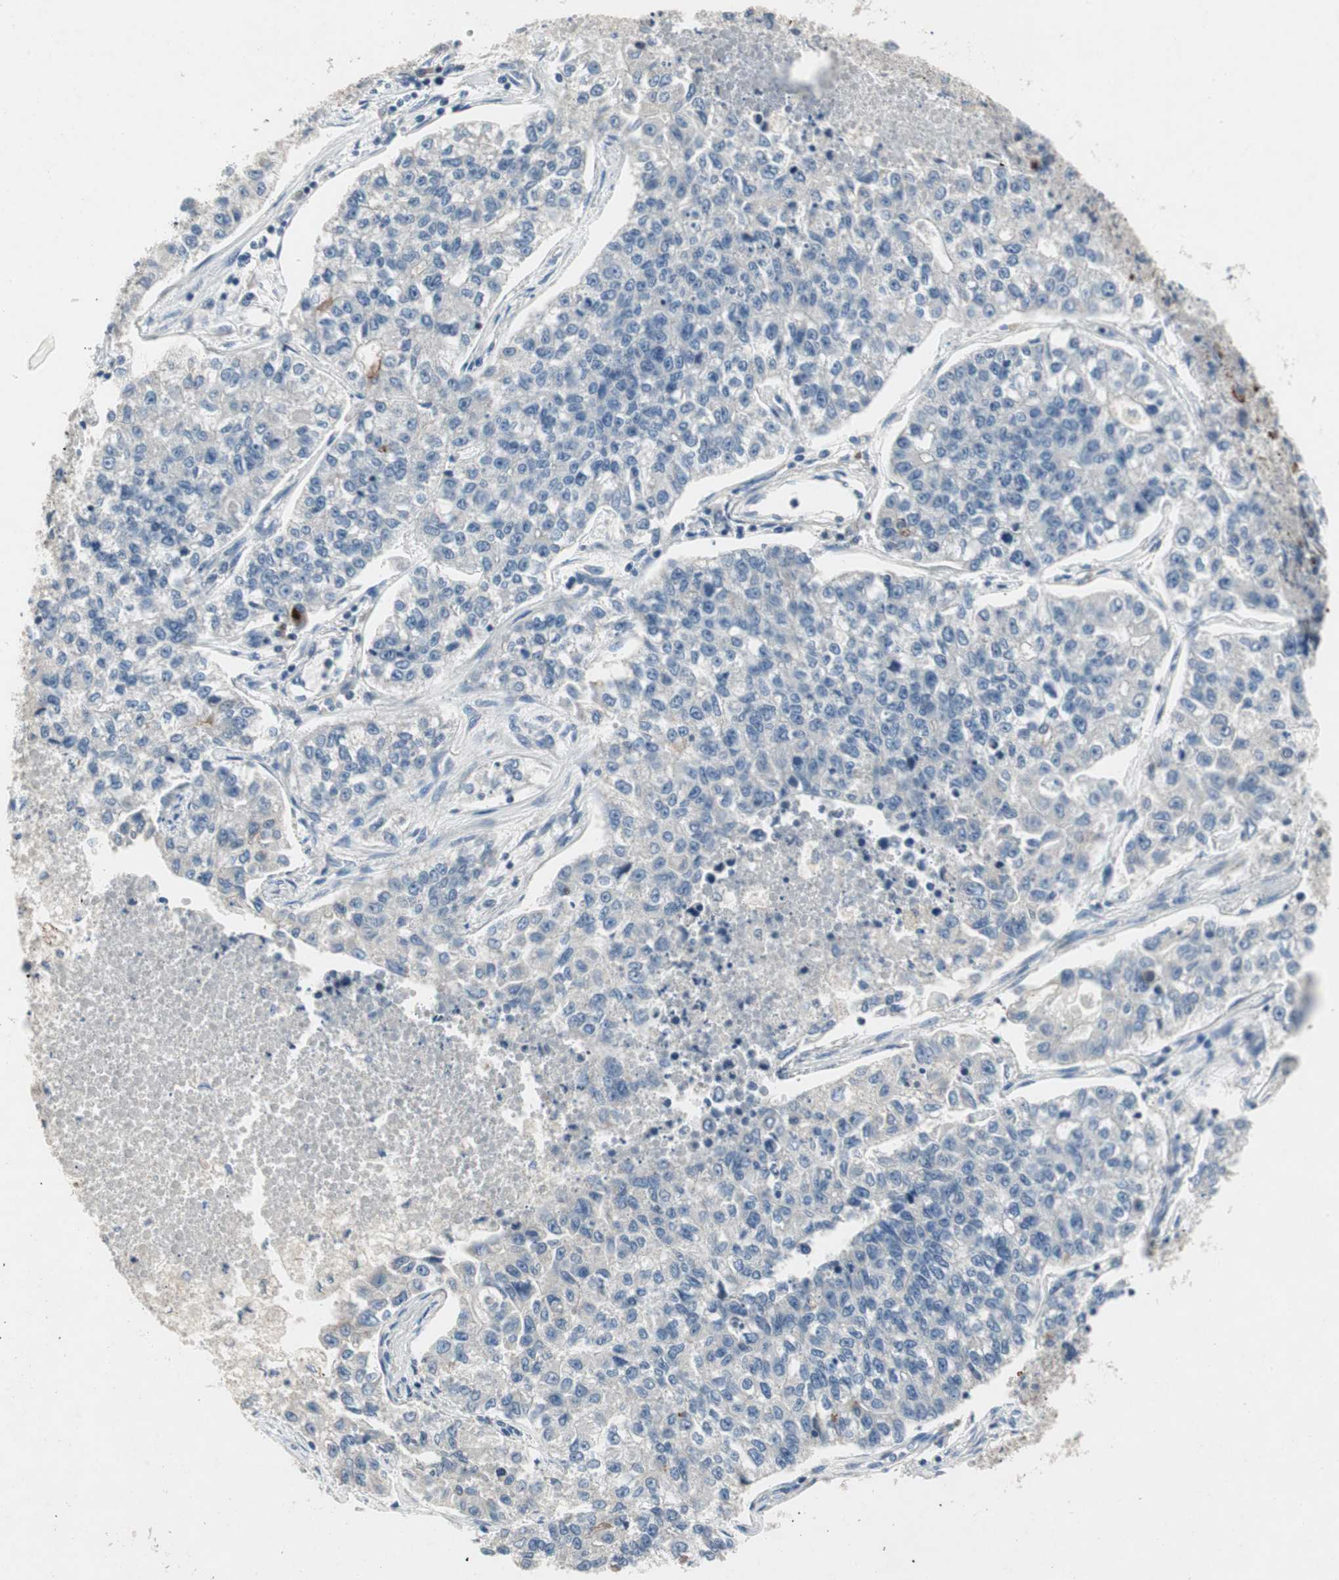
{"staining": {"intensity": "negative", "quantity": "none", "location": "none"}, "tissue": "lung cancer", "cell_type": "Tumor cells", "image_type": "cancer", "snomed": [{"axis": "morphology", "description": "Adenocarcinoma, NOS"}, {"axis": "topography", "description": "Lung"}], "caption": "DAB immunohistochemical staining of lung cancer displays no significant staining in tumor cells.", "gene": "ALPL", "patient": {"sex": "male", "age": 49}}